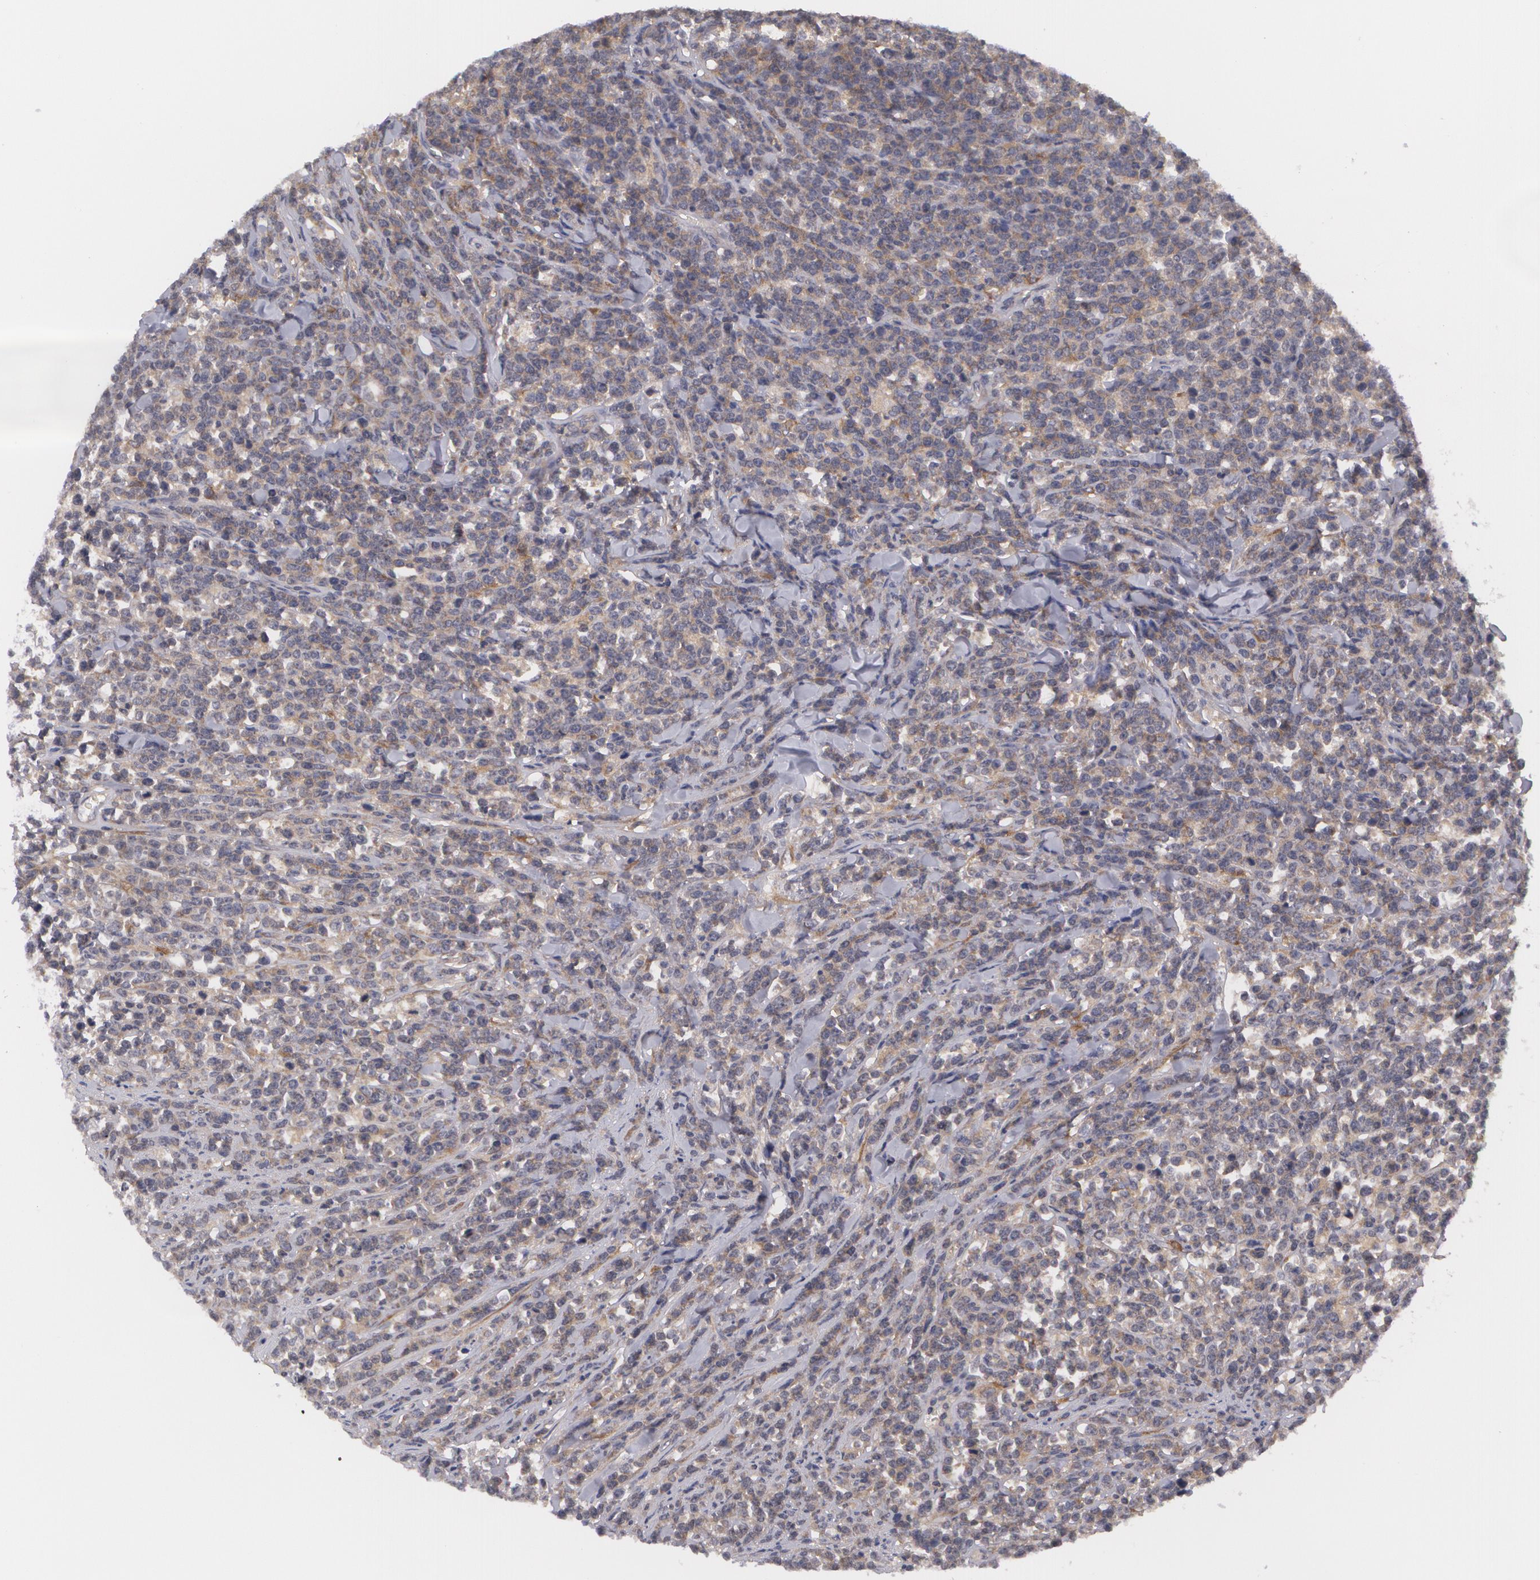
{"staining": {"intensity": "weak", "quantity": ">75%", "location": "cytoplasmic/membranous"}, "tissue": "lymphoma", "cell_type": "Tumor cells", "image_type": "cancer", "snomed": [{"axis": "morphology", "description": "Malignant lymphoma, non-Hodgkin's type, High grade"}, {"axis": "topography", "description": "Small intestine"}, {"axis": "topography", "description": "Colon"}], "caption": "Weak cytoplasmic/membranous positivity is seen in about >75% of tumor cells in high-grade malignant lymphoma, non-Hodgkin's type.", "gene": "CASK", "patient": {"sex": "male", "age": 8}}